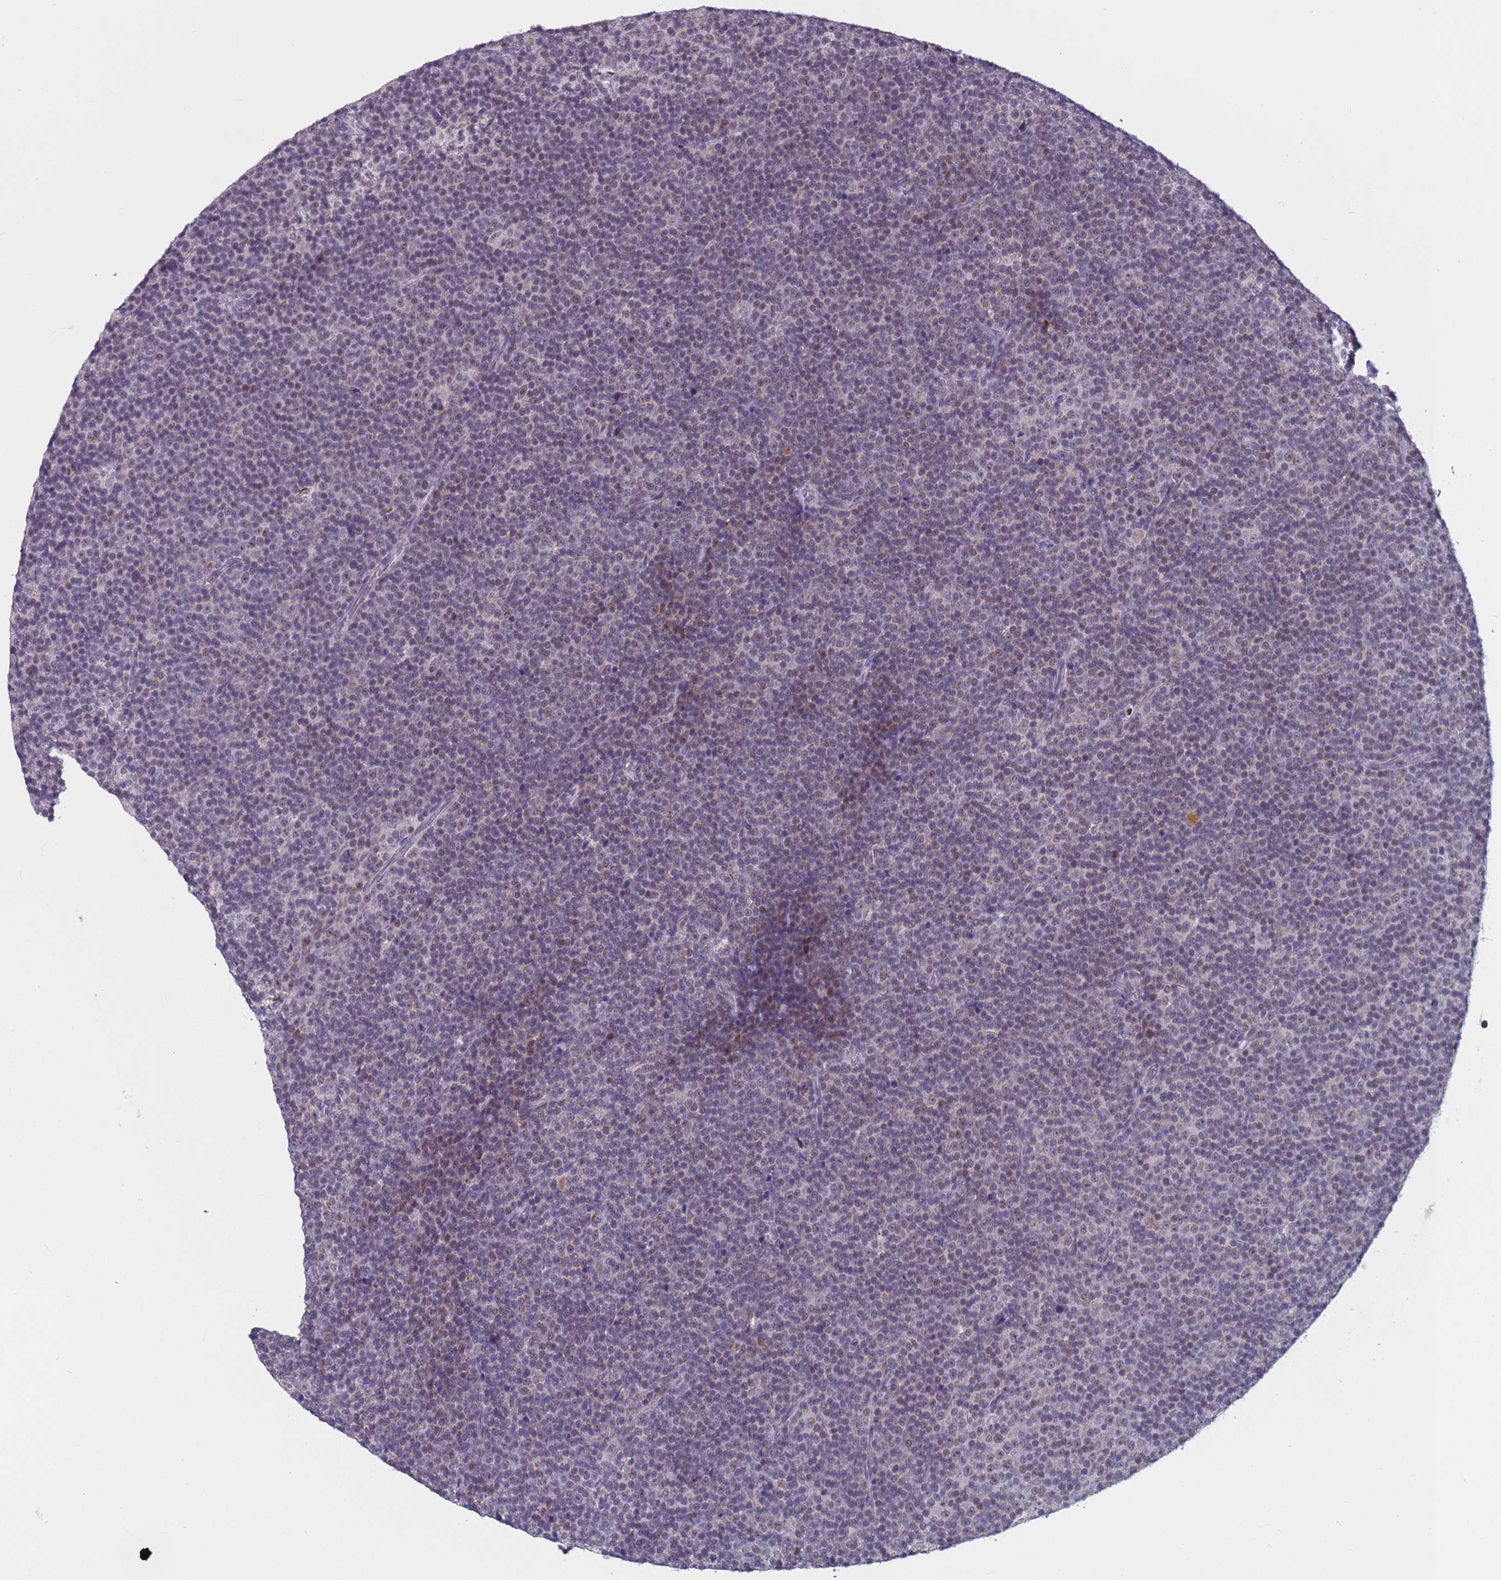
{"staining": {"intensity": "negative", "quantity": "none", "location": "none"}, "tissue": "lymphoma", "cell_type": "Tumor cells", "image_type": "cancer", "snomed": [{"axis": "morphology", "description": "Malignant lymphoma, non-Hodgkin's type, Low grade"}, {"axis": "topography", "description": "Lymph node"}], "caption": "Immunohistochemistry of lymphoma displays no staining in tumor cells.", "gene": "CDK2AP2", "patient": {"sex": "female", "age": 67}}